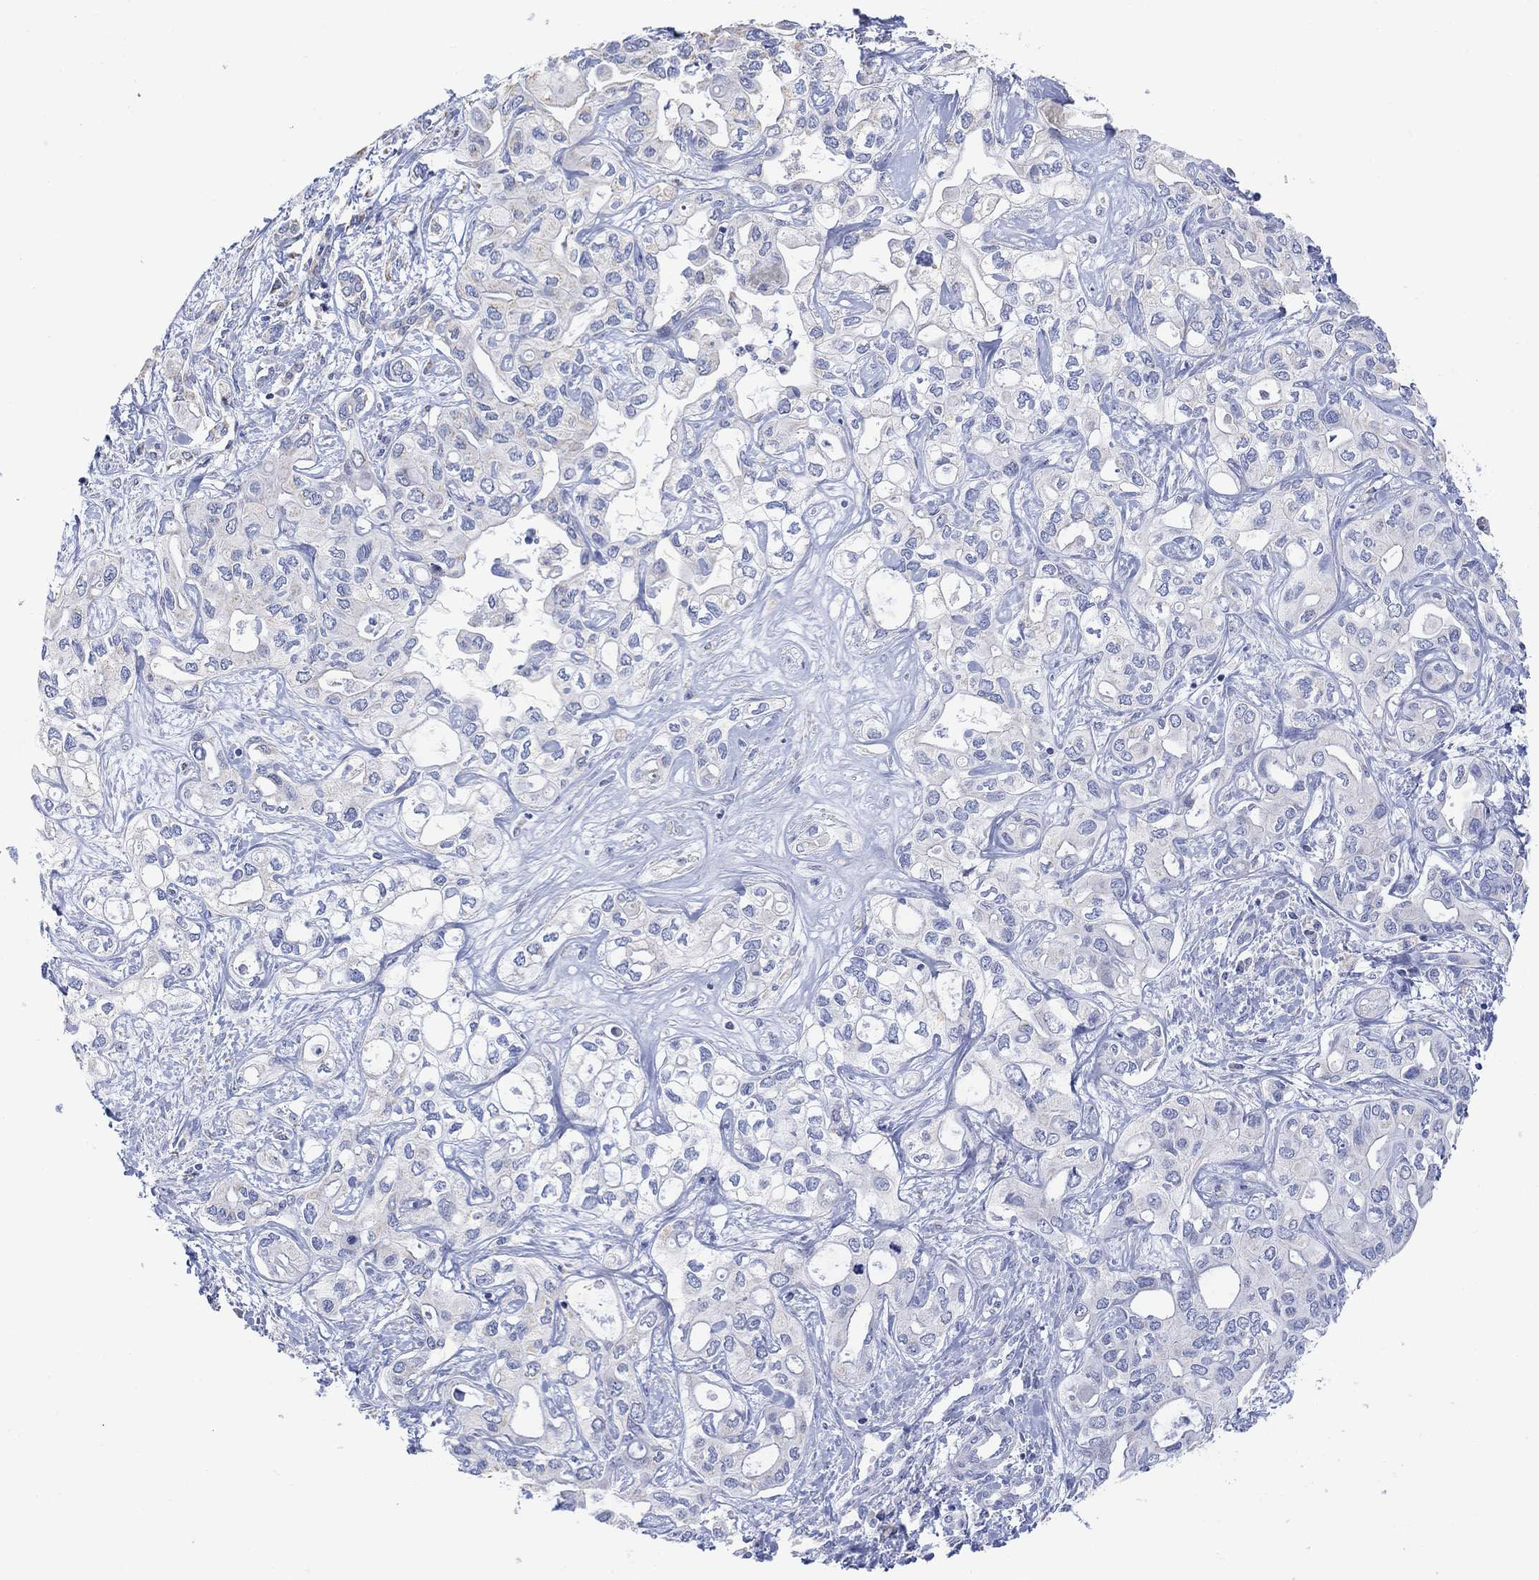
{"staining": {"intensity": "negative", "quantity": "none", "location": "none"}, "tissue": "liver cancer", "cell_type": "Tumor cells", "image_type": "cancer", "snomed": [{"axis": "morphology", "description": "Cholangiocarcinoma"}, {"axis": "topography", "description": "Liver"}], "caption": "A high-resolution image shows immunohistochemistry staining of liver cancer (cholangiocarcinoma), which displays no significant staining in tumor cells.", "gene": "SYT12", "patient": {"sex": "female", "age": 64}}